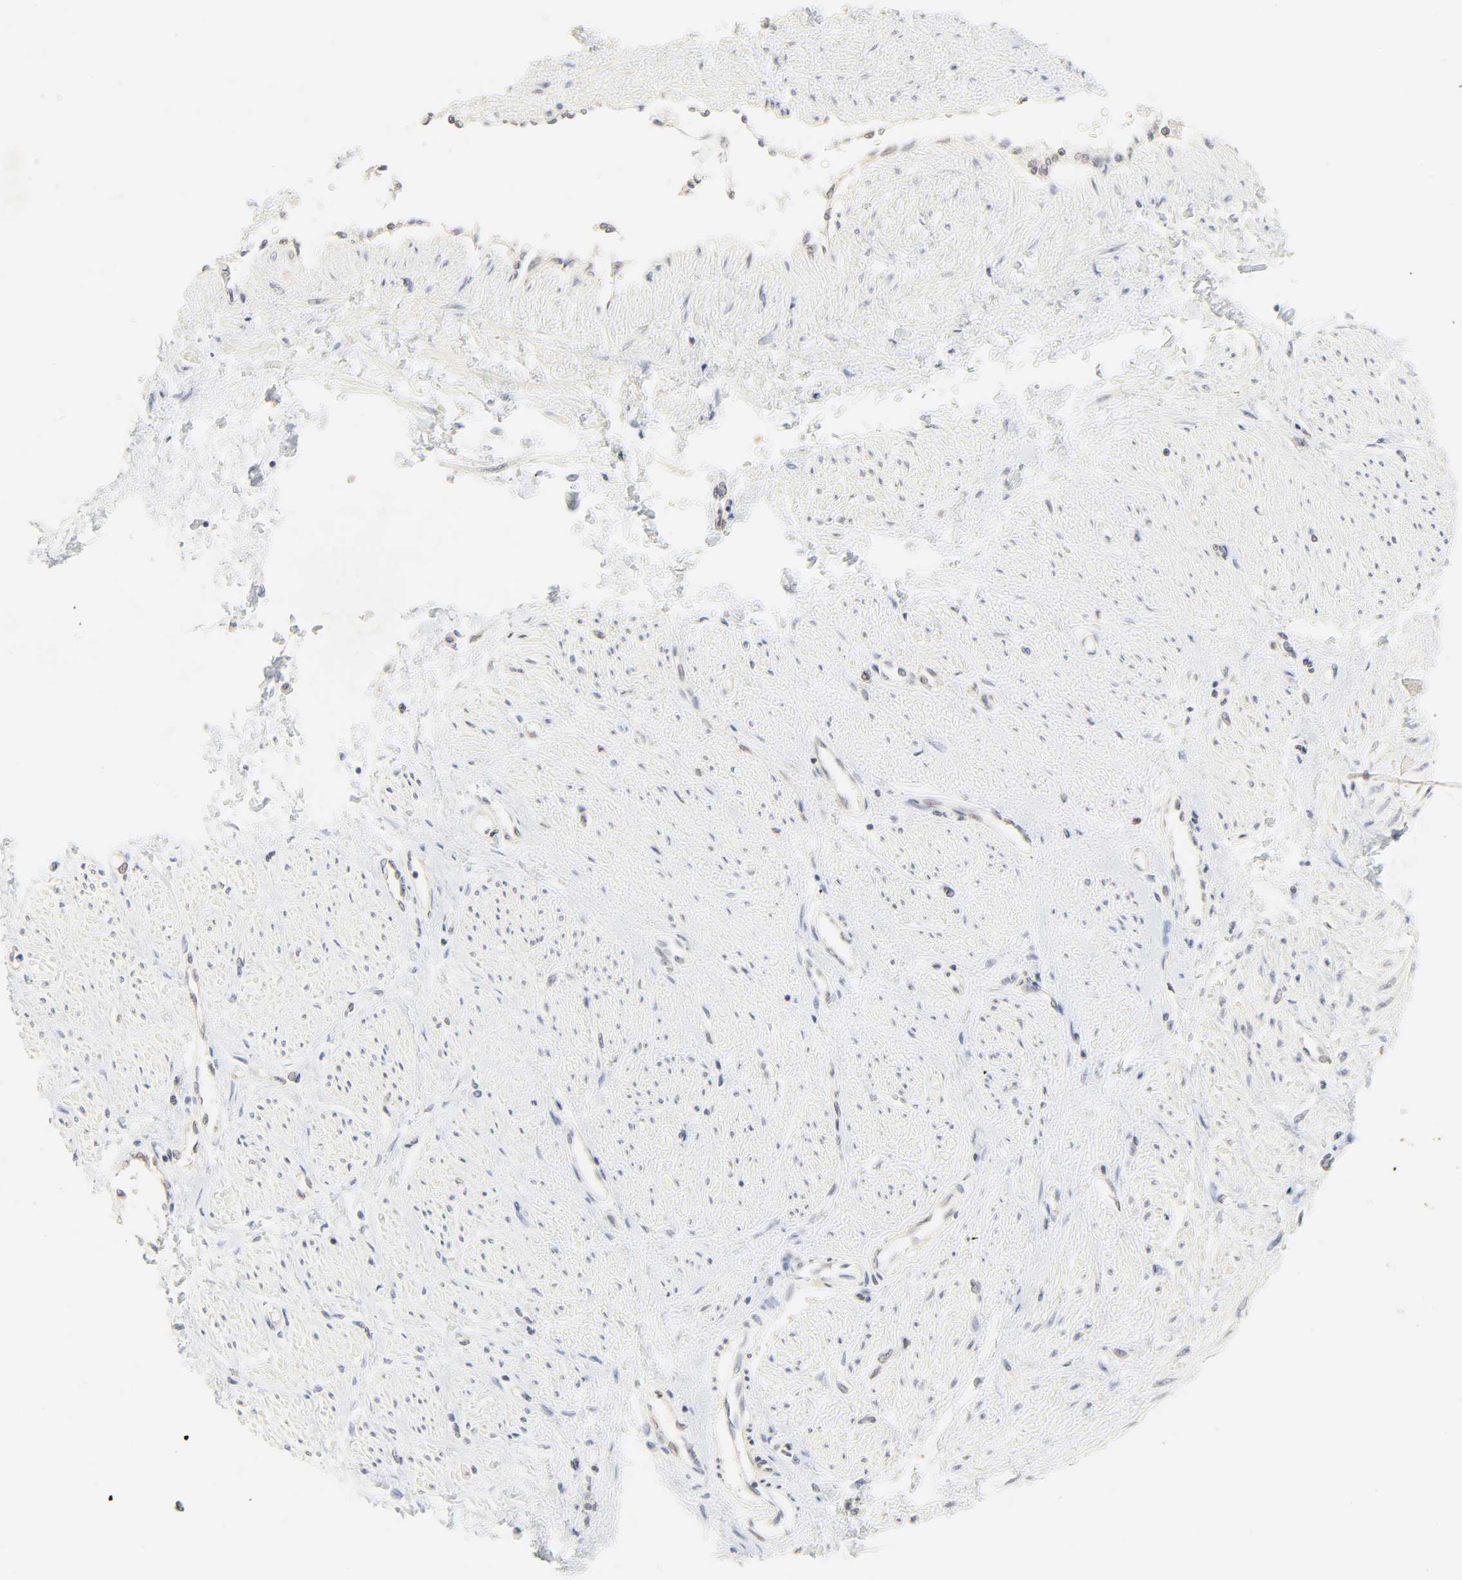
{"staining": {"intensity": "negative", "quantity": "none", "location": "none"}, "tissue": "smooth muscle", "cell_type": "Smooth muscle cells", "image_type": "normal", "snomed": [{"axis": "morphology", "description": "Normal tissue, NOS"}, {"axis": "topography", "description": "Smooth muscle"}, {"axis": "topography", "description": "Uterus"}], "caption": "Immunohistochemical staining of benign human smooth muscle demonstrates no significant staining in smooth muscle cells.", "gene": "ACSS2", "patient": {"sex": "female", "age": 39}}